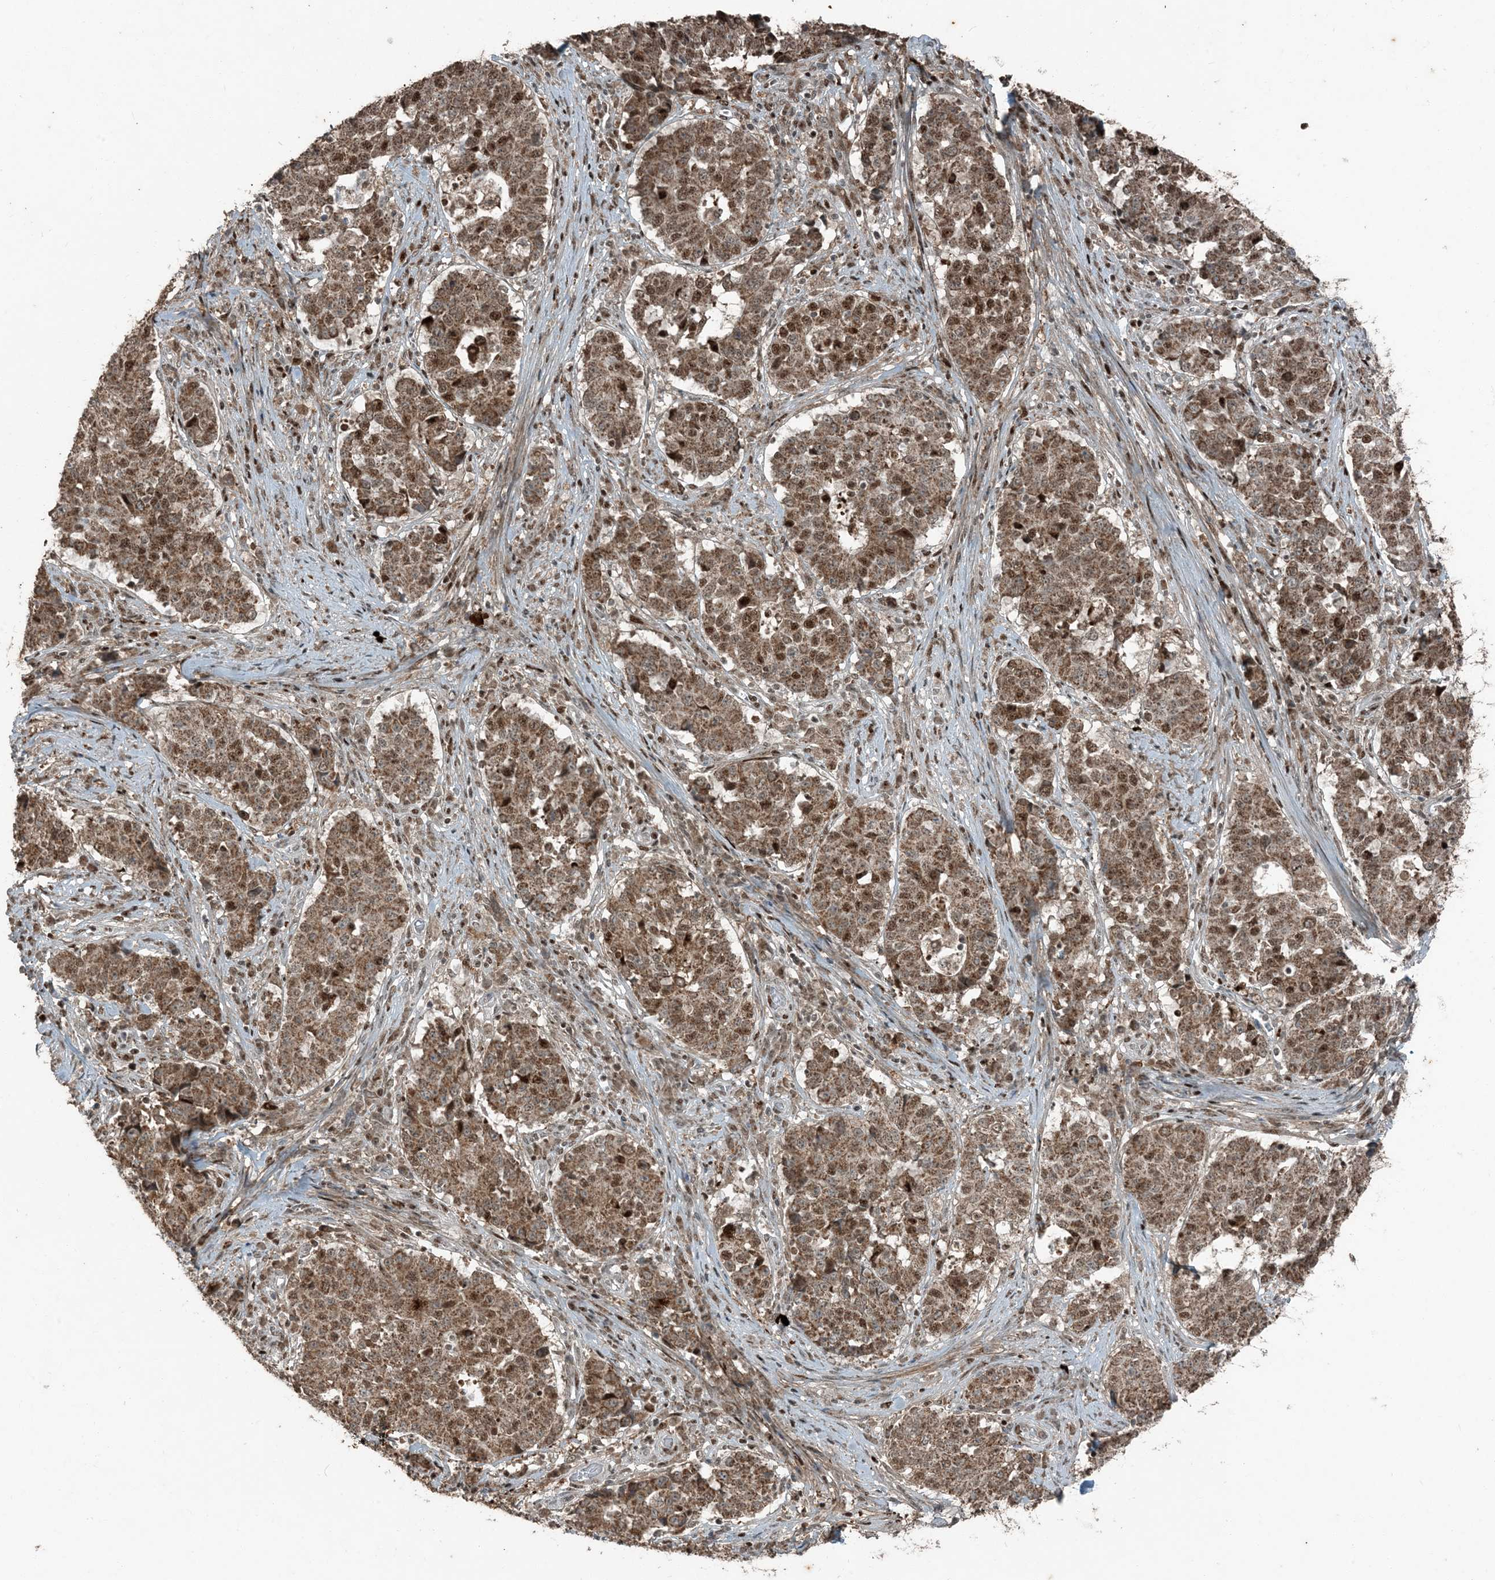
{"staining": {"intensity": "moderate", "quantity": ">75%", "location": "cytoplasmic/membranous,nuclear"}, "tissue": "stomach cancer", "cell_type": "Tumor cells", "image_type": "cancer", "snomed": [{"axis": "morphology", "description": "Adenocarcinoma, NOS"}, {"axis": "topography", "description": "Stomach"}], "caption": "This is a micrograph of IHC staining of adenocarcinoma (stomach), which shows moderate staining in the cytoplasmic/membranous and nuclear of tumor cells.", "gene": "TADA2B", "patient": {"sex": "male", "age": 59}}